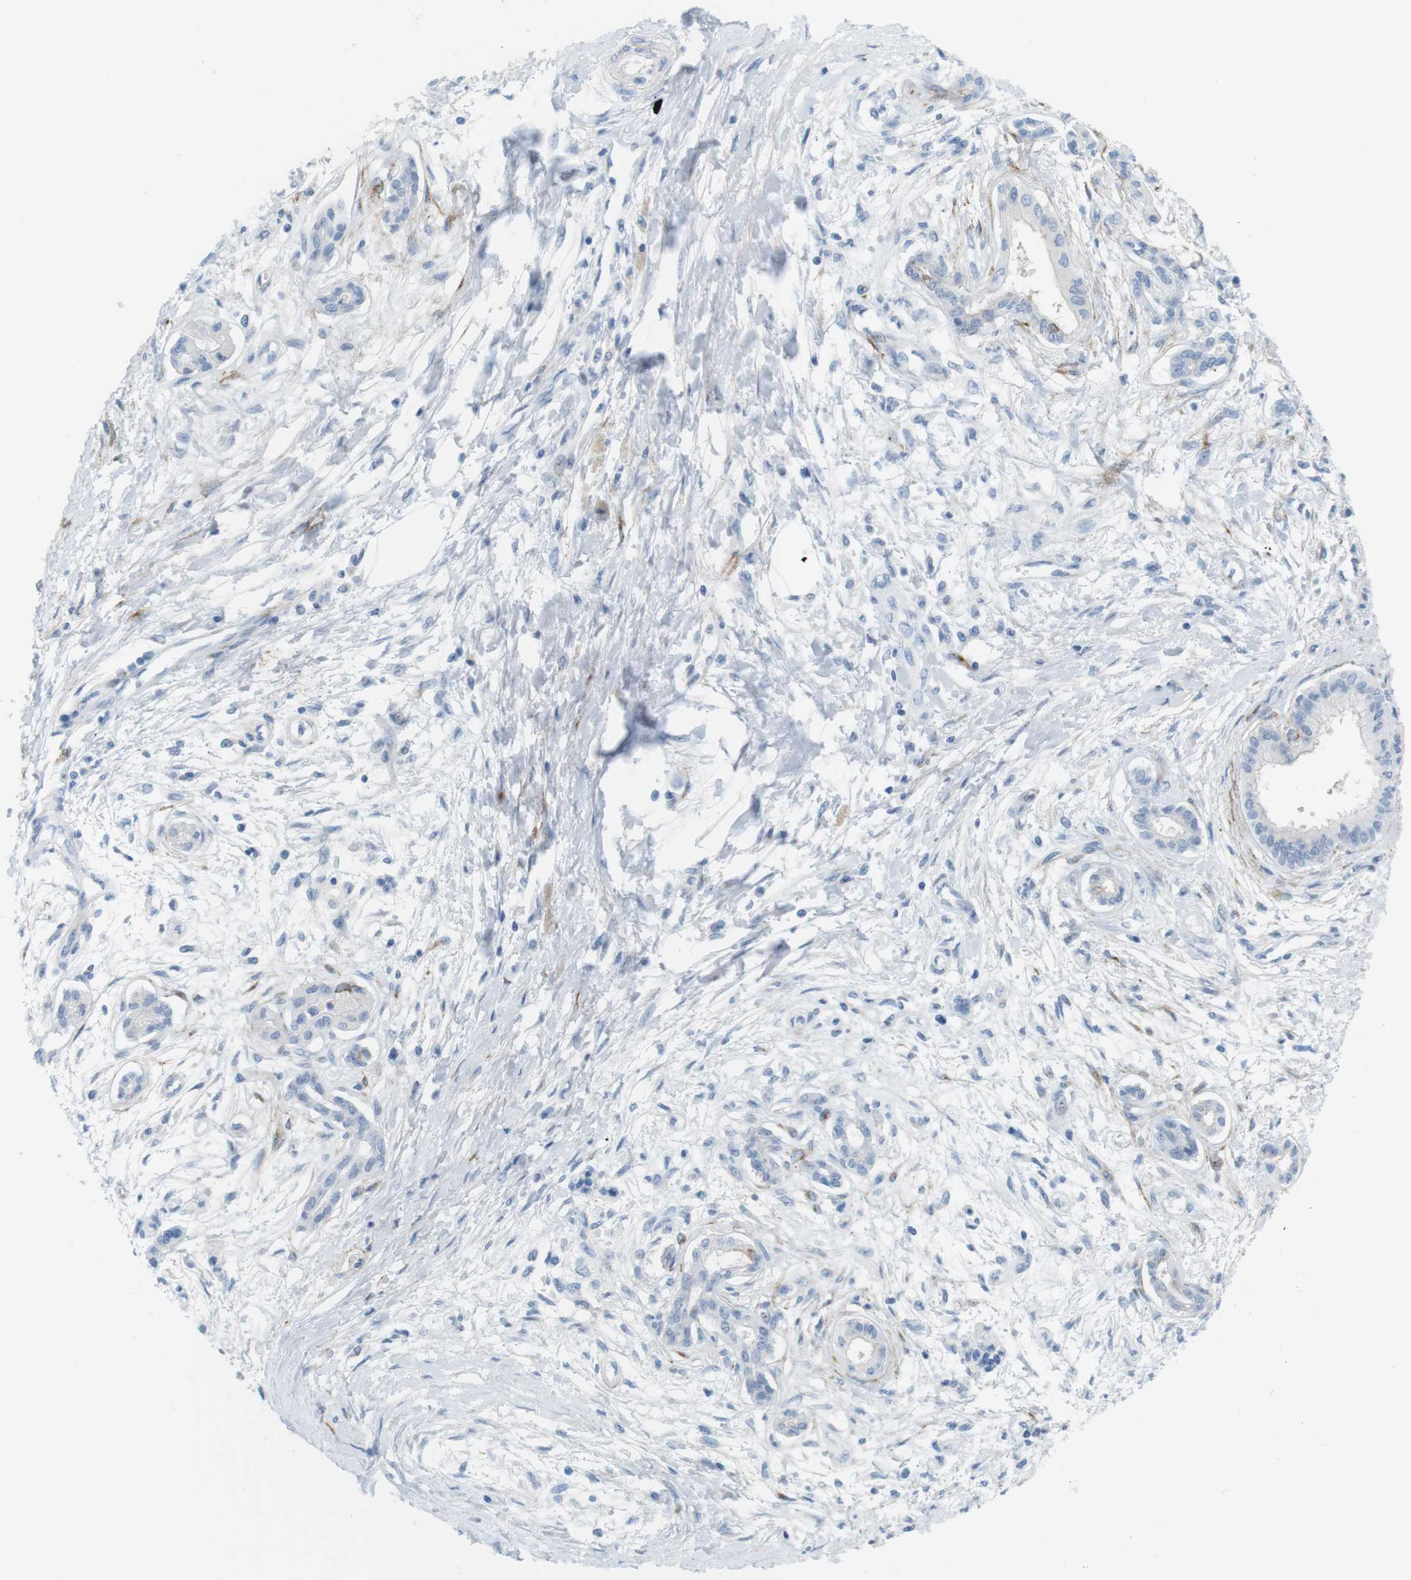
{"staining": {"intensity": "negative", "quantity": "none", "location": "none"}, "tissue": "pancreatic cancer", "cell_type": "Tumor cells", "image_type": "cancer", "snomed": [{"axis": "morphology", "description": "Adenocarcinoma, NOS"}, {"axis": "topography", "description": "Pancreas"}], "caption": "Immunohistochemistry (IHC) micrograph of neoplastic tissue: human pancreatic adenocarcinoma stained with DAB (3,3'-diaminobenzidine) exhibits no significant protein staining in tumor cells.", "gene": "MYH9", "patient": {"sex": "male", "age": 56}}